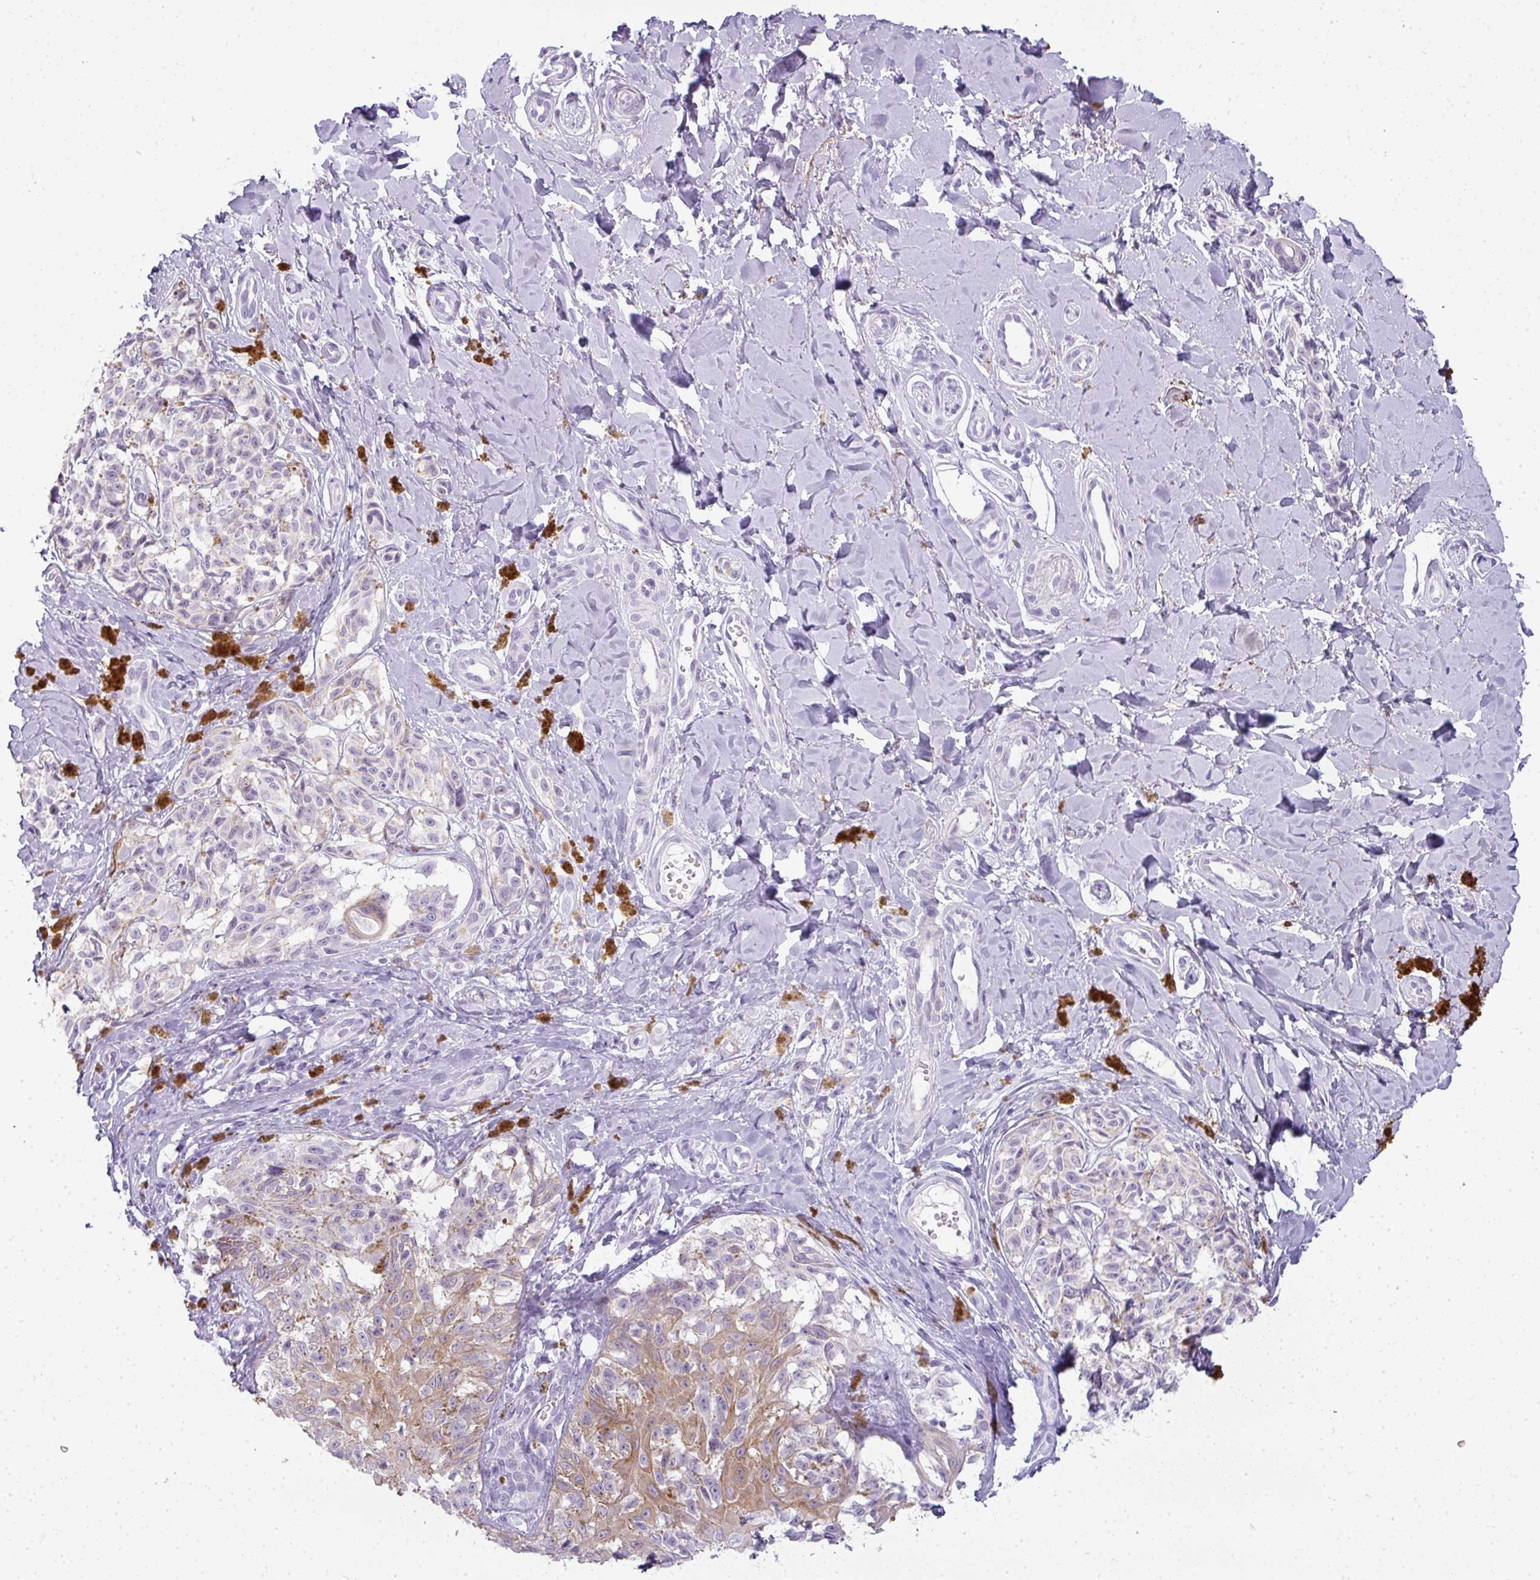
{"staining": {"intensity": "negative", "quantity": "none", "location": "none"}, "tissue": "melanoma", "cell_type": "Tumor cells", "image_type": "cancer", "snomed": [{"axis": "morphology", "description": "Malignant melanoma, NOS"}, {"axis": "topography", "description": "Skin"}], "caption": "Immunohistochemical staining of human melanoma displays no significant staining in tumor cells.", "gene": "RBMY1F", "patient": {"sex": "female", "age": 65}}